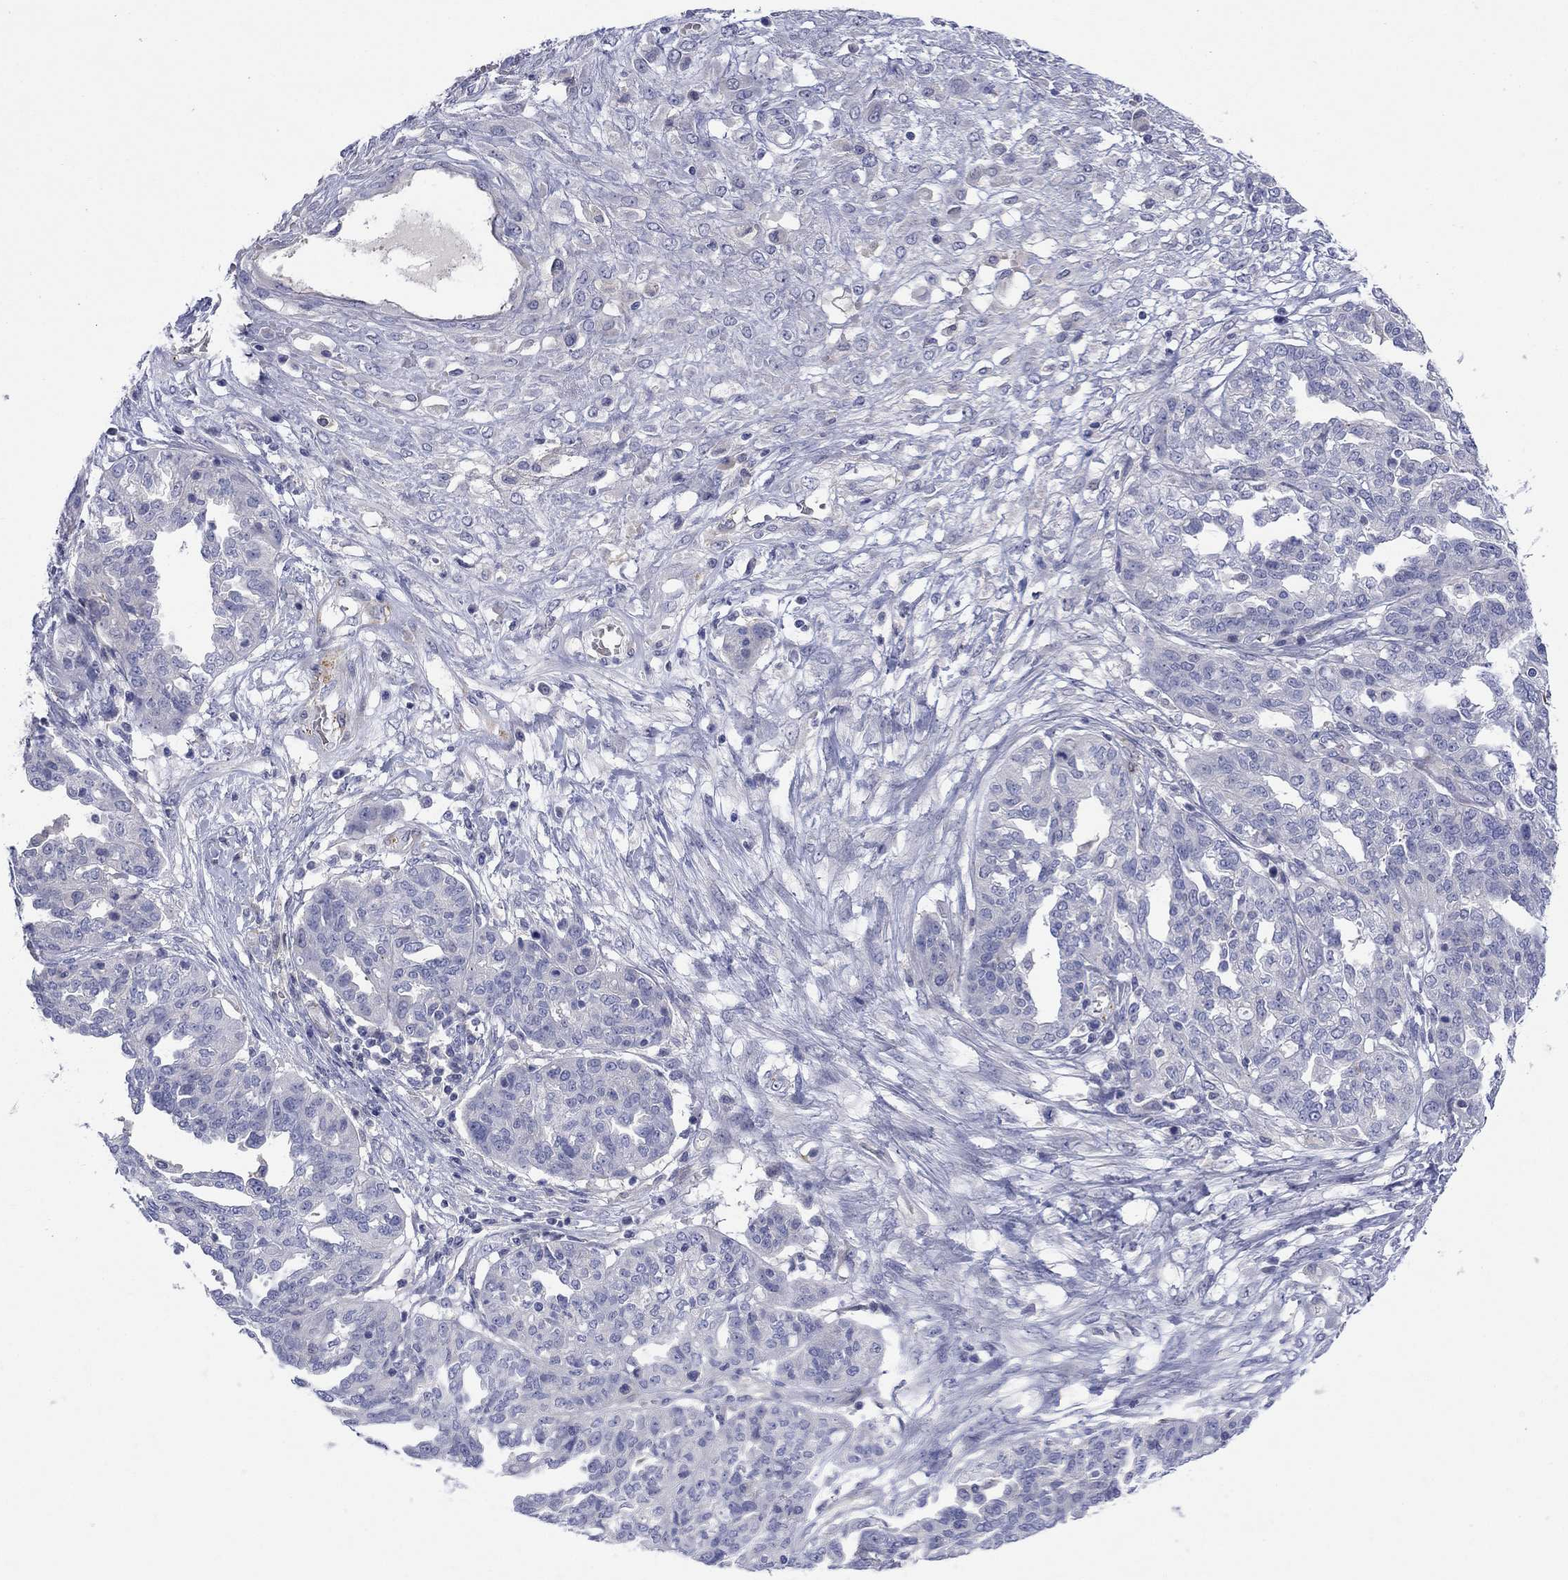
{"staining": {"intensity": "negative", "quantity": "none", "location": "none"}, "tissue": "ovarian cancer", "cell_type": "Tumor cells", "image_type": "cancer", "snomed": [{"axis": "morphology", "description": "Cystadenocarcinoma, serous, NOS"}, {"axis": "topography", "description": "Ovary"}], "caption": "Tumor cells show no significant expression in serous cystadenocarcinoma (ovarian).", "gene": "PTPRZ1", "patient": {"sex": "female", "age": 67}}